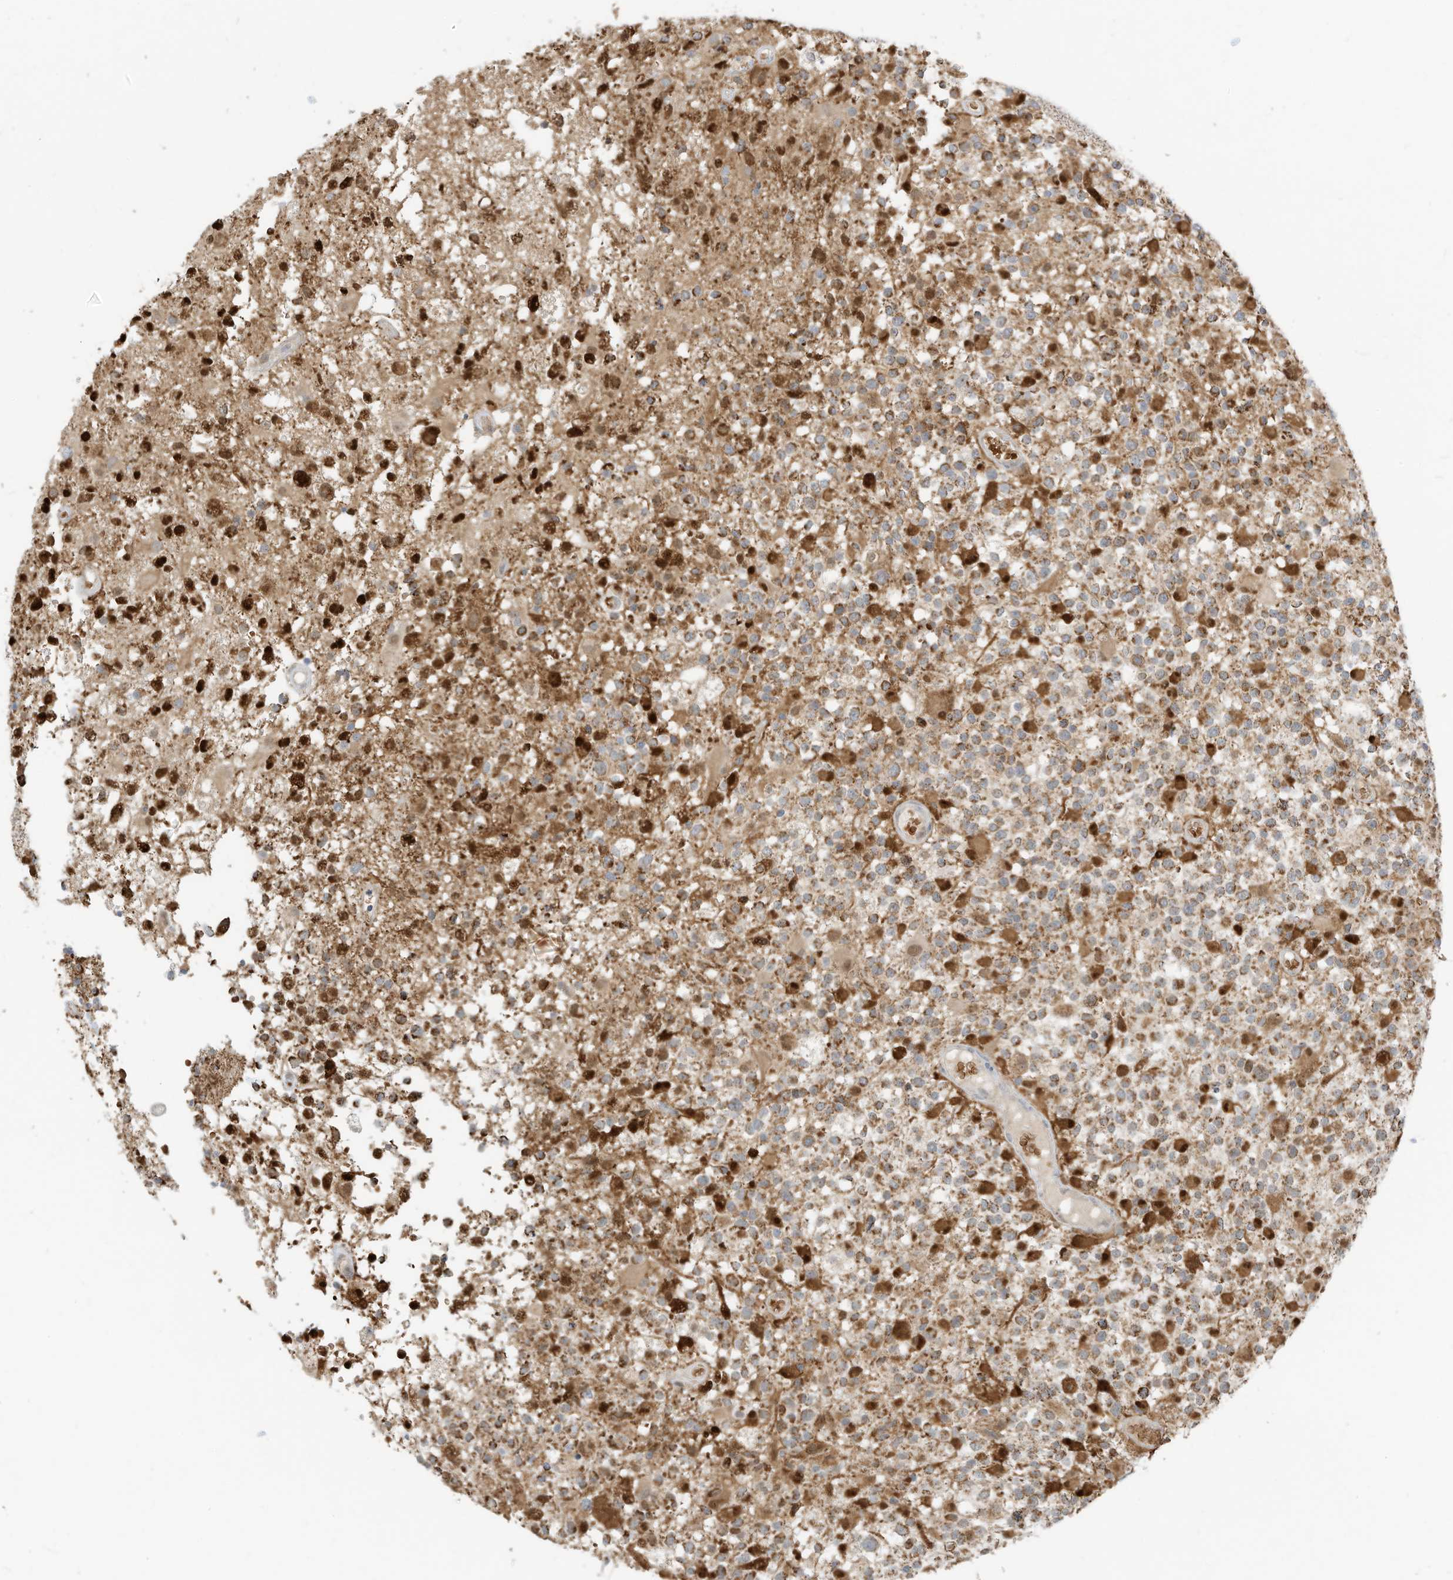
{"staining": {"intensity": "moderate", "quantity": ">75%", "location": "cytoplasmic/membranous"}, "tissue": "glioma", "cell_type": "Tumor cells", "image_type": "cancer", "snomed": [{"axis": "morphology", "description": "Glioma, malignant, High grade"}, {"axis": "morphology", "description": "Glioblastoma, NOS"}, {"axis": "topography", "description": "Brain"}], "caption": "Glioblastoma stained with immunohistochemistry (IHC) displays moderate cytoplasmic/membranous positivity in approximately >75% of tumor cells.", "gene": "MTUS2", "patient": {"sex": "male", "age": 60}}